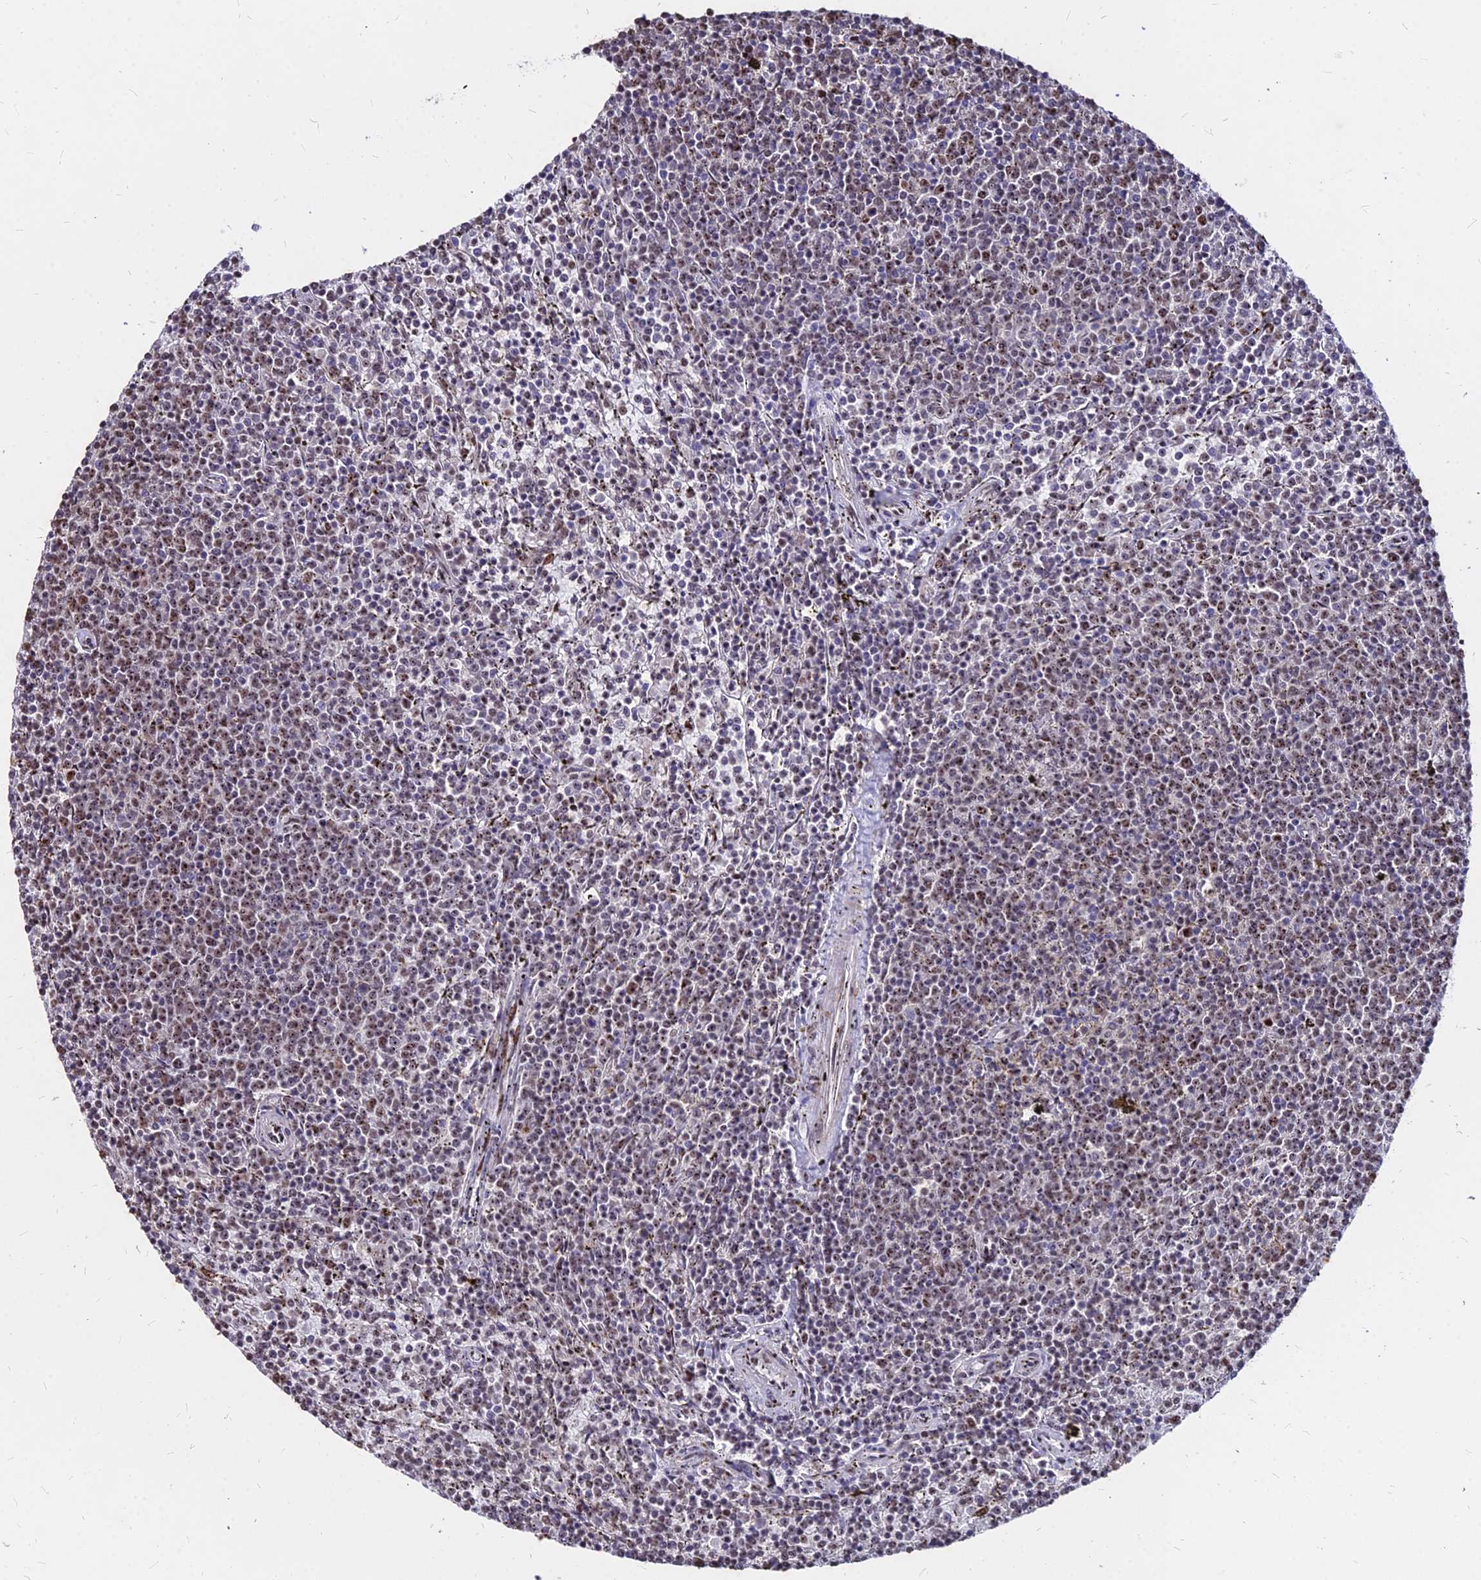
{"staining": {"intensity": "weak", "quantity": "25%-75%", "location": "nuclear"}, "tissue": "lymphoma", "cell_type": "Tumor cells", "image_type": "cancer", "snomed": [{"axis": "morphology", "description": "Malignant lymphoma, non-Hodgkin's type, Low grade"}, {"axis": "topography", "description": "Spleen"}], "caption": "Malignant lymphoma, non-Hodgkin's type (low-grade) stained for a protein shows weak nuclear positivity in tumor cells. (Brightfield microscopy of DAB IHC at high magnification).", "gene": "ZBED4", "patient": {"sex": "female", "age": 50}}